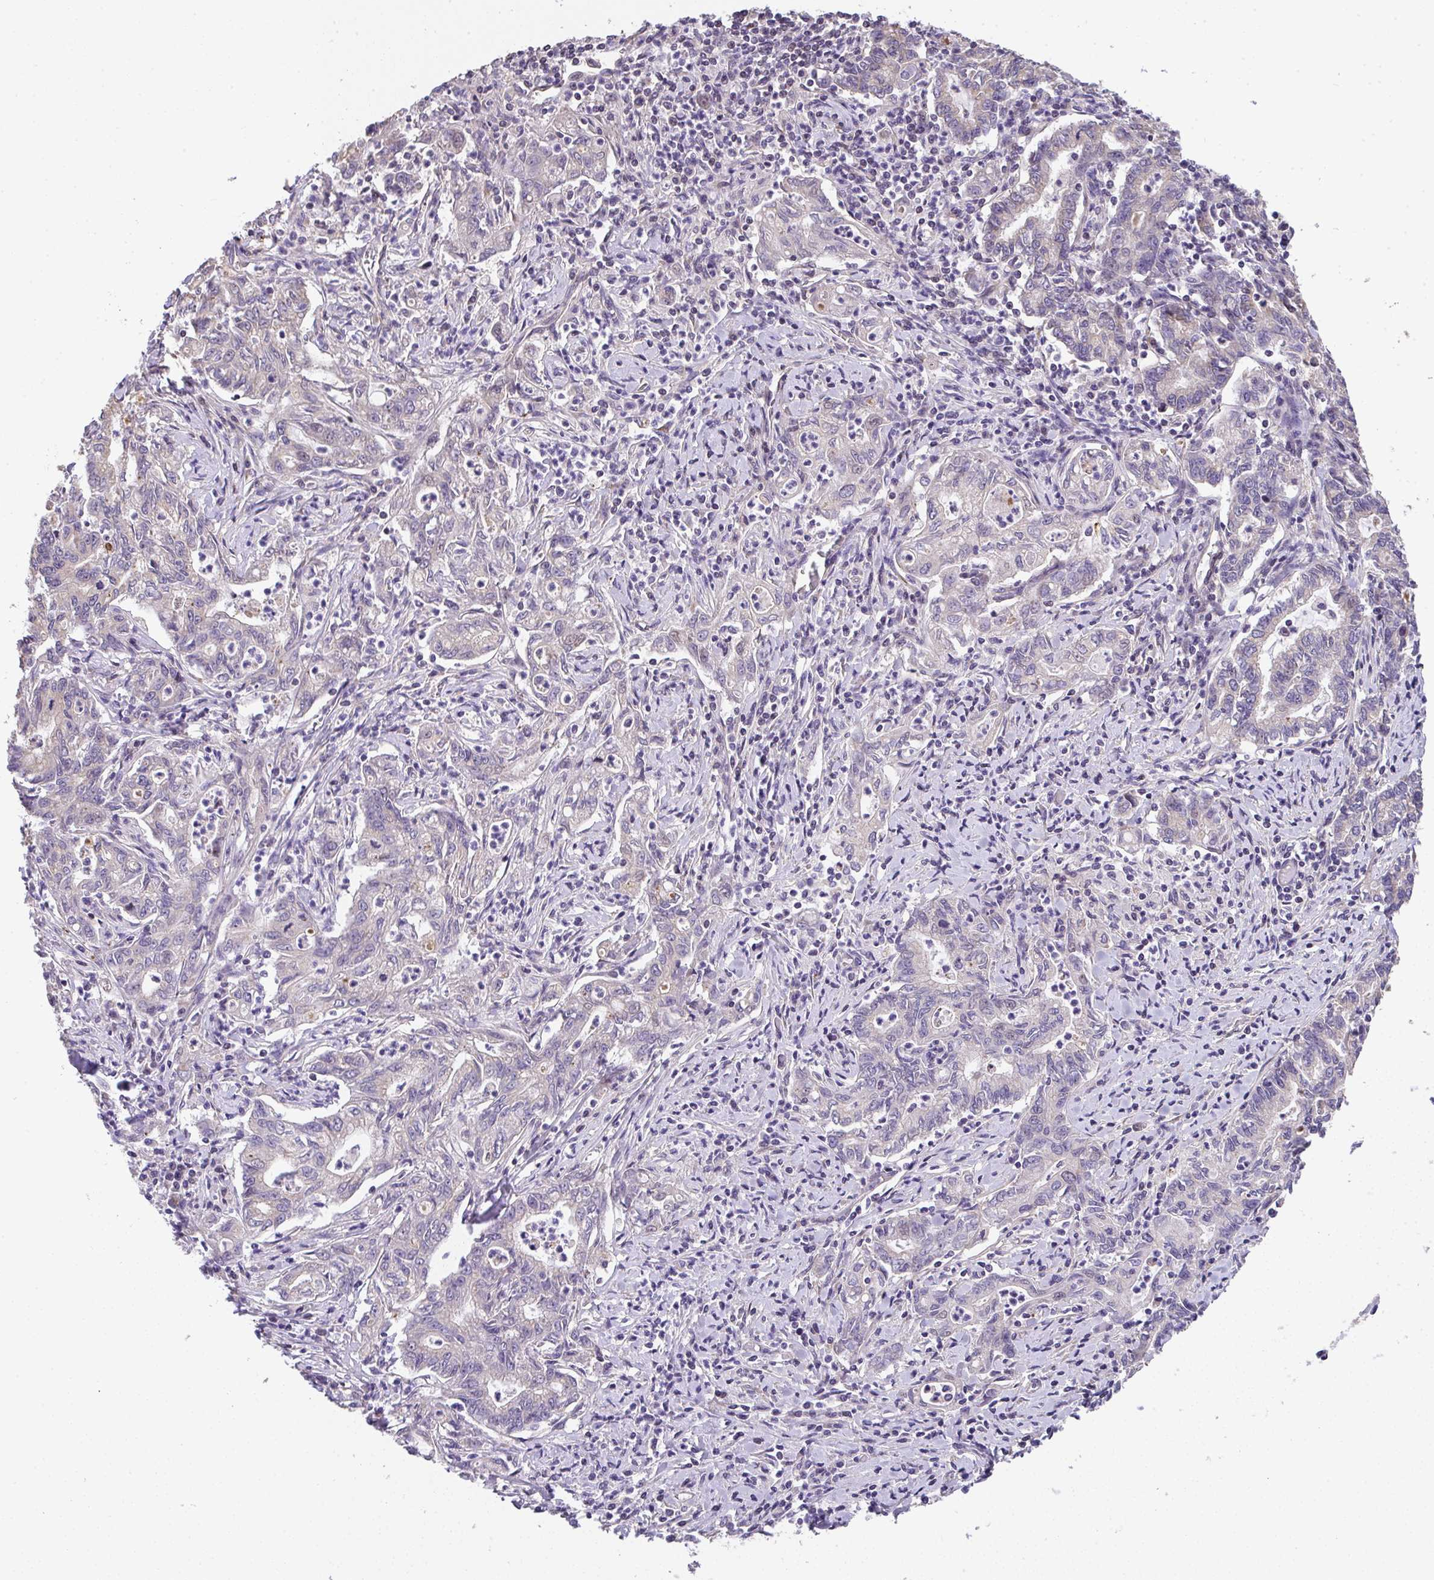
{"staining": {"intensity": "negative", "quantity": "none", "location": "none"}, "tissue": "stomach cancer", "cell_type": "Tumor cells", "image_type": "cancer", "snomed": [{"axis": "morphology", "description": "Adenocarcinoma, NOS"}, {"axis": "topography", "description": "Stomach, upper"}], "caption": "This histopathology image is of stomach cancer (adenocarcinoma) stained with immunohistochemistry (IHC) to label a protein in brown with the nuclei are counter-stained blue. There is no staining in tumor cells. The staining is performed using DAB (3,3'-diaminobenzidine) brown chromogen with nuclei counter-stained in using hematoxylin.", "gene": "RUNDC3B", "patient": {"sex": "female", "age": 79}}